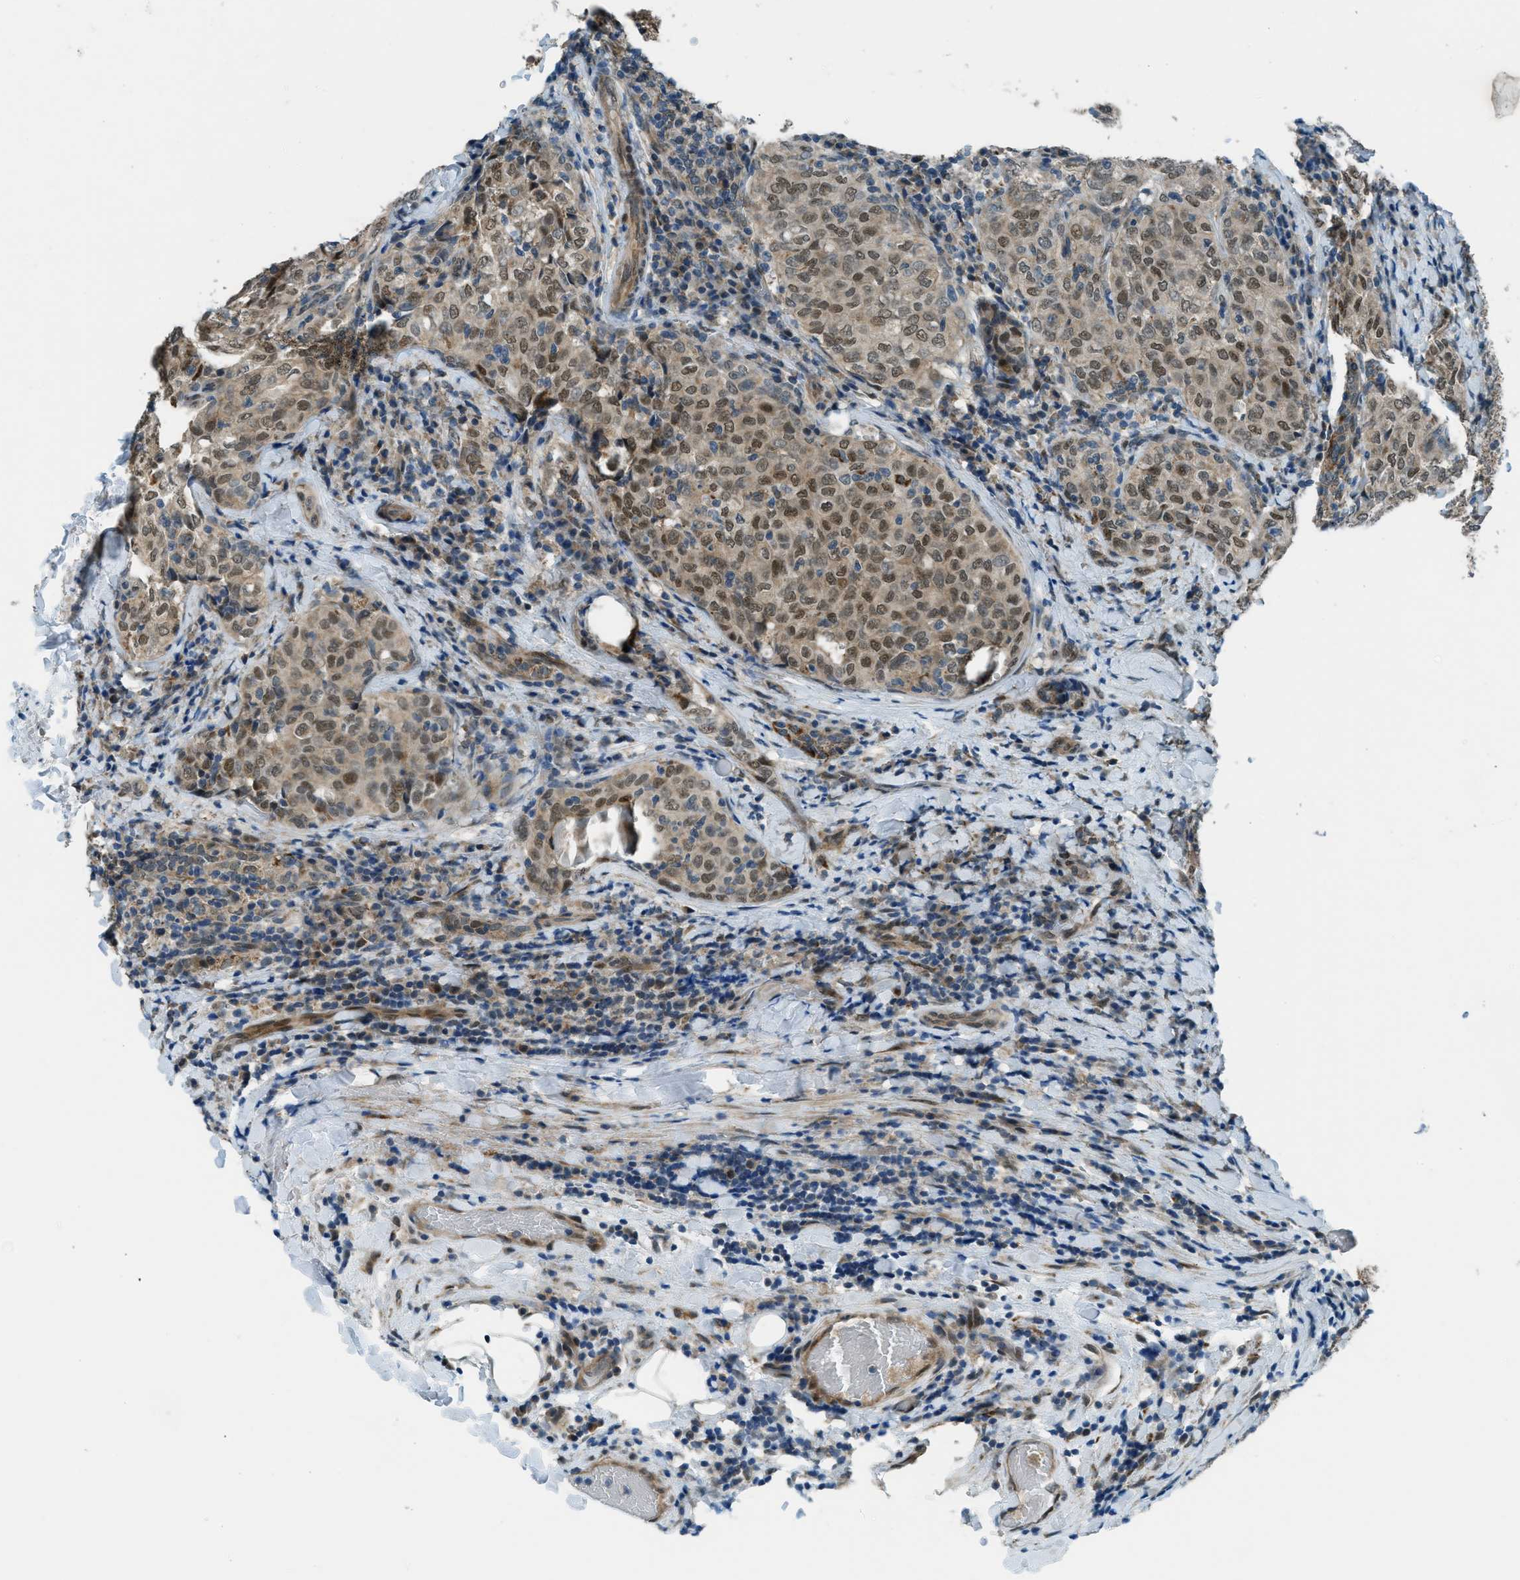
{"staining": {"intensity": "moderate", "quantity": ">75%", "location": "cytoplasmic/membranous,nuclear"}, "tissue": "thyroid cancer", "cell_type": "Tumor cells", "image_type": "cancer", "snomed": [{"axis": "morphology", "description": "Normal tissue, NOS"}, {"axis": "morphology", "description": "Papillary adenocarcinoma, NOS"}, {"axis": "topography", "description": "Thyroid gland"}], "caption": "Immunohistochemistry (IHC) staining of thyroid papillary adenocarcinoma, which reveals medium levels of moderate cytoplasmic/membranous and nuclear staining in approximately >75% of tumor cells indicating moderate cytoplasmic/membranous and nuclear protein expression. The staining was performed using DAB (brown) for protein detection and nuclei were counterstained in hematoxylin (blue).", "gene": "NPEPL1", "patient": {"sex": "female", "age": 30}}